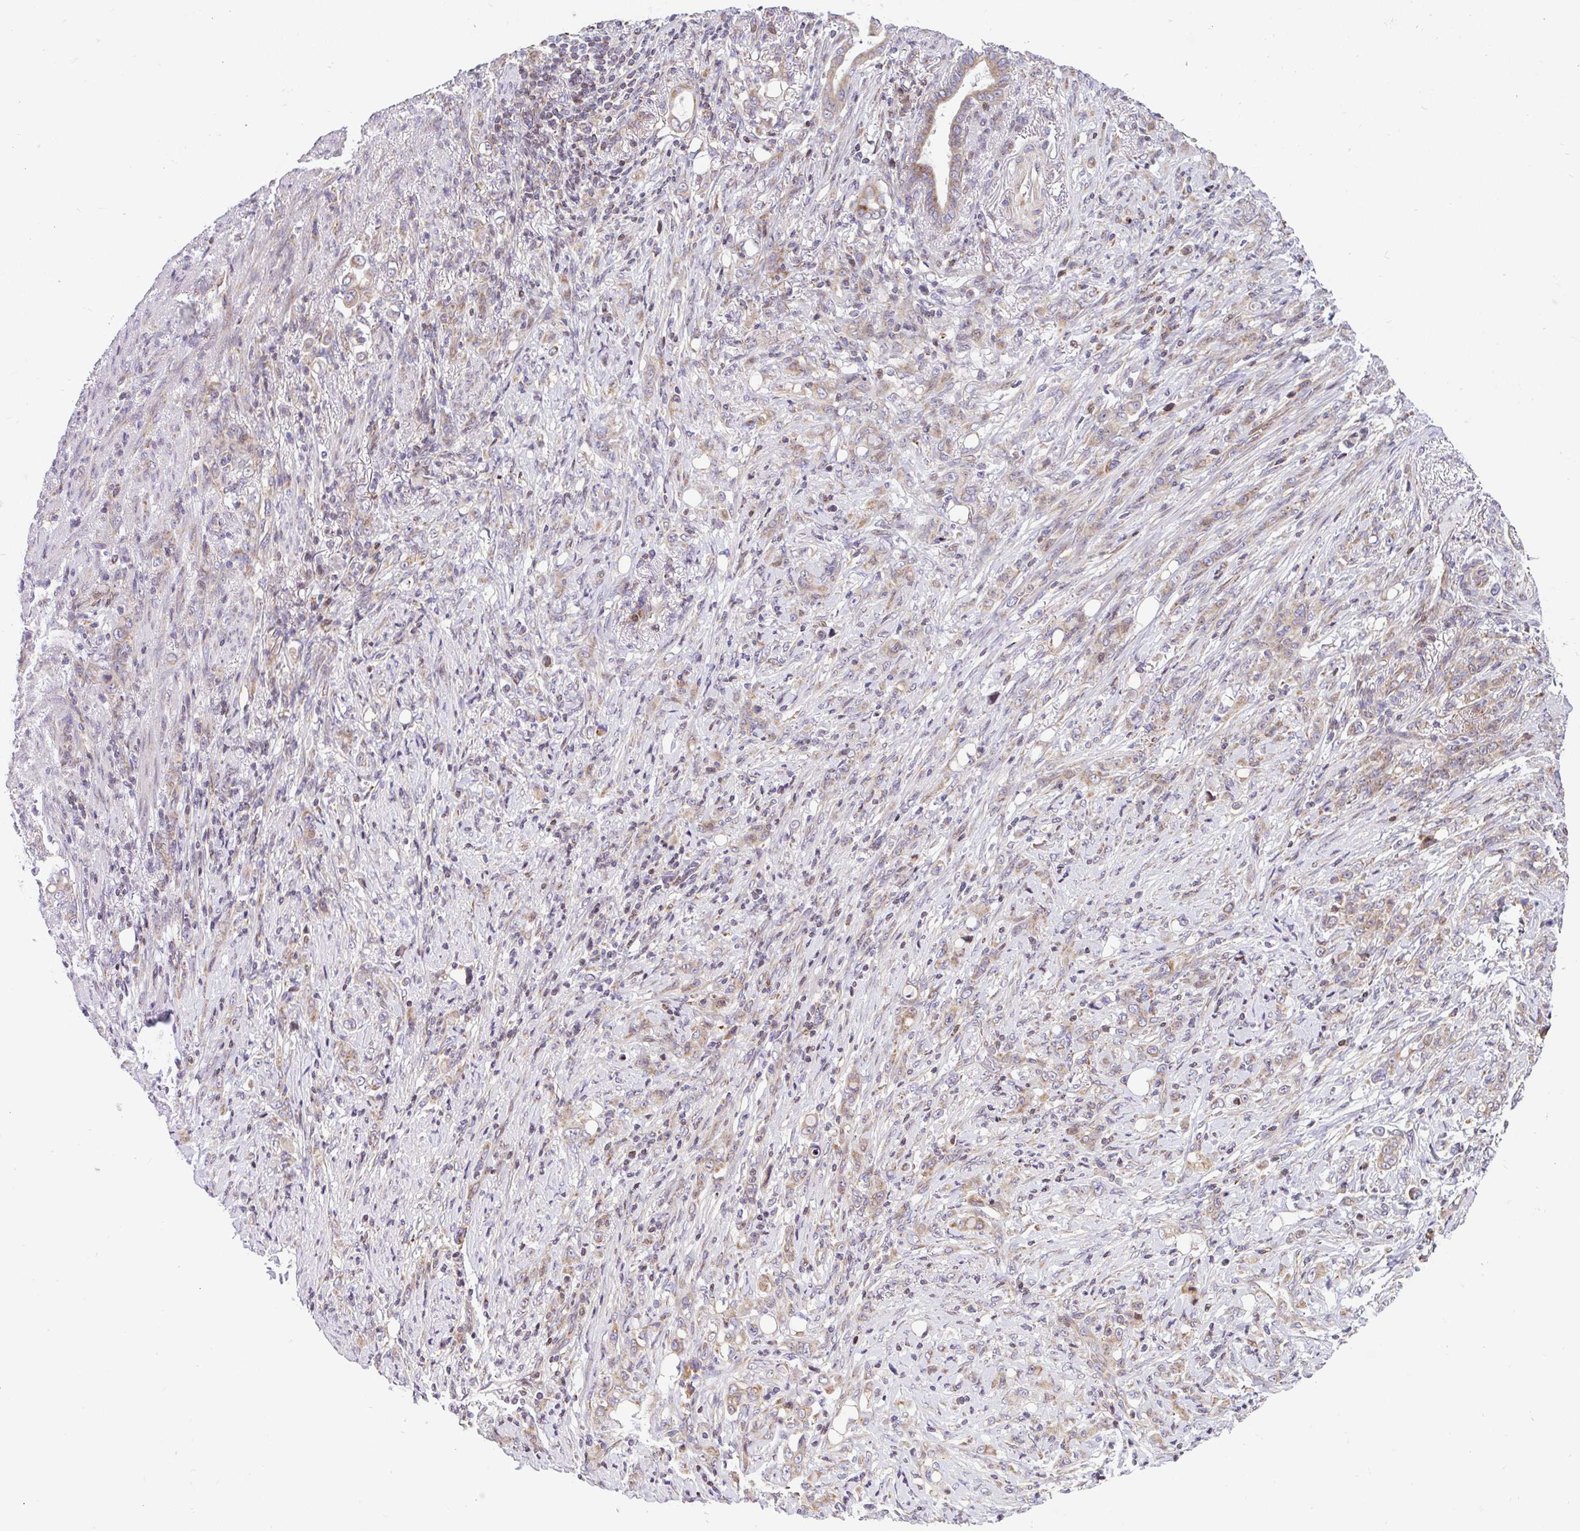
{"staining": {"intensity": "moderate", "quantity": ">75%", "location": "cytoplasmic/membranous"}, "tissue": "stomach cancer", "cell_type": "Tumor cells", "image_type": "cancer", "snomed": [{"axis": "morphology", "description": "Normal tissue, NOS"}, {"axis": "morphology", "description": "Adenocarcinoma, NOS"}, {"axis": "topography", "description": "Stomach"}], "caption": "Protein analysis of stomach cancer (adenocarcinoma) tissue shows moderate cytoplasmic/membranous staining in approximately >75% of tumor cells.", "gene": "FIGNL1", "patient": {"sex": "female", "age": 79}}